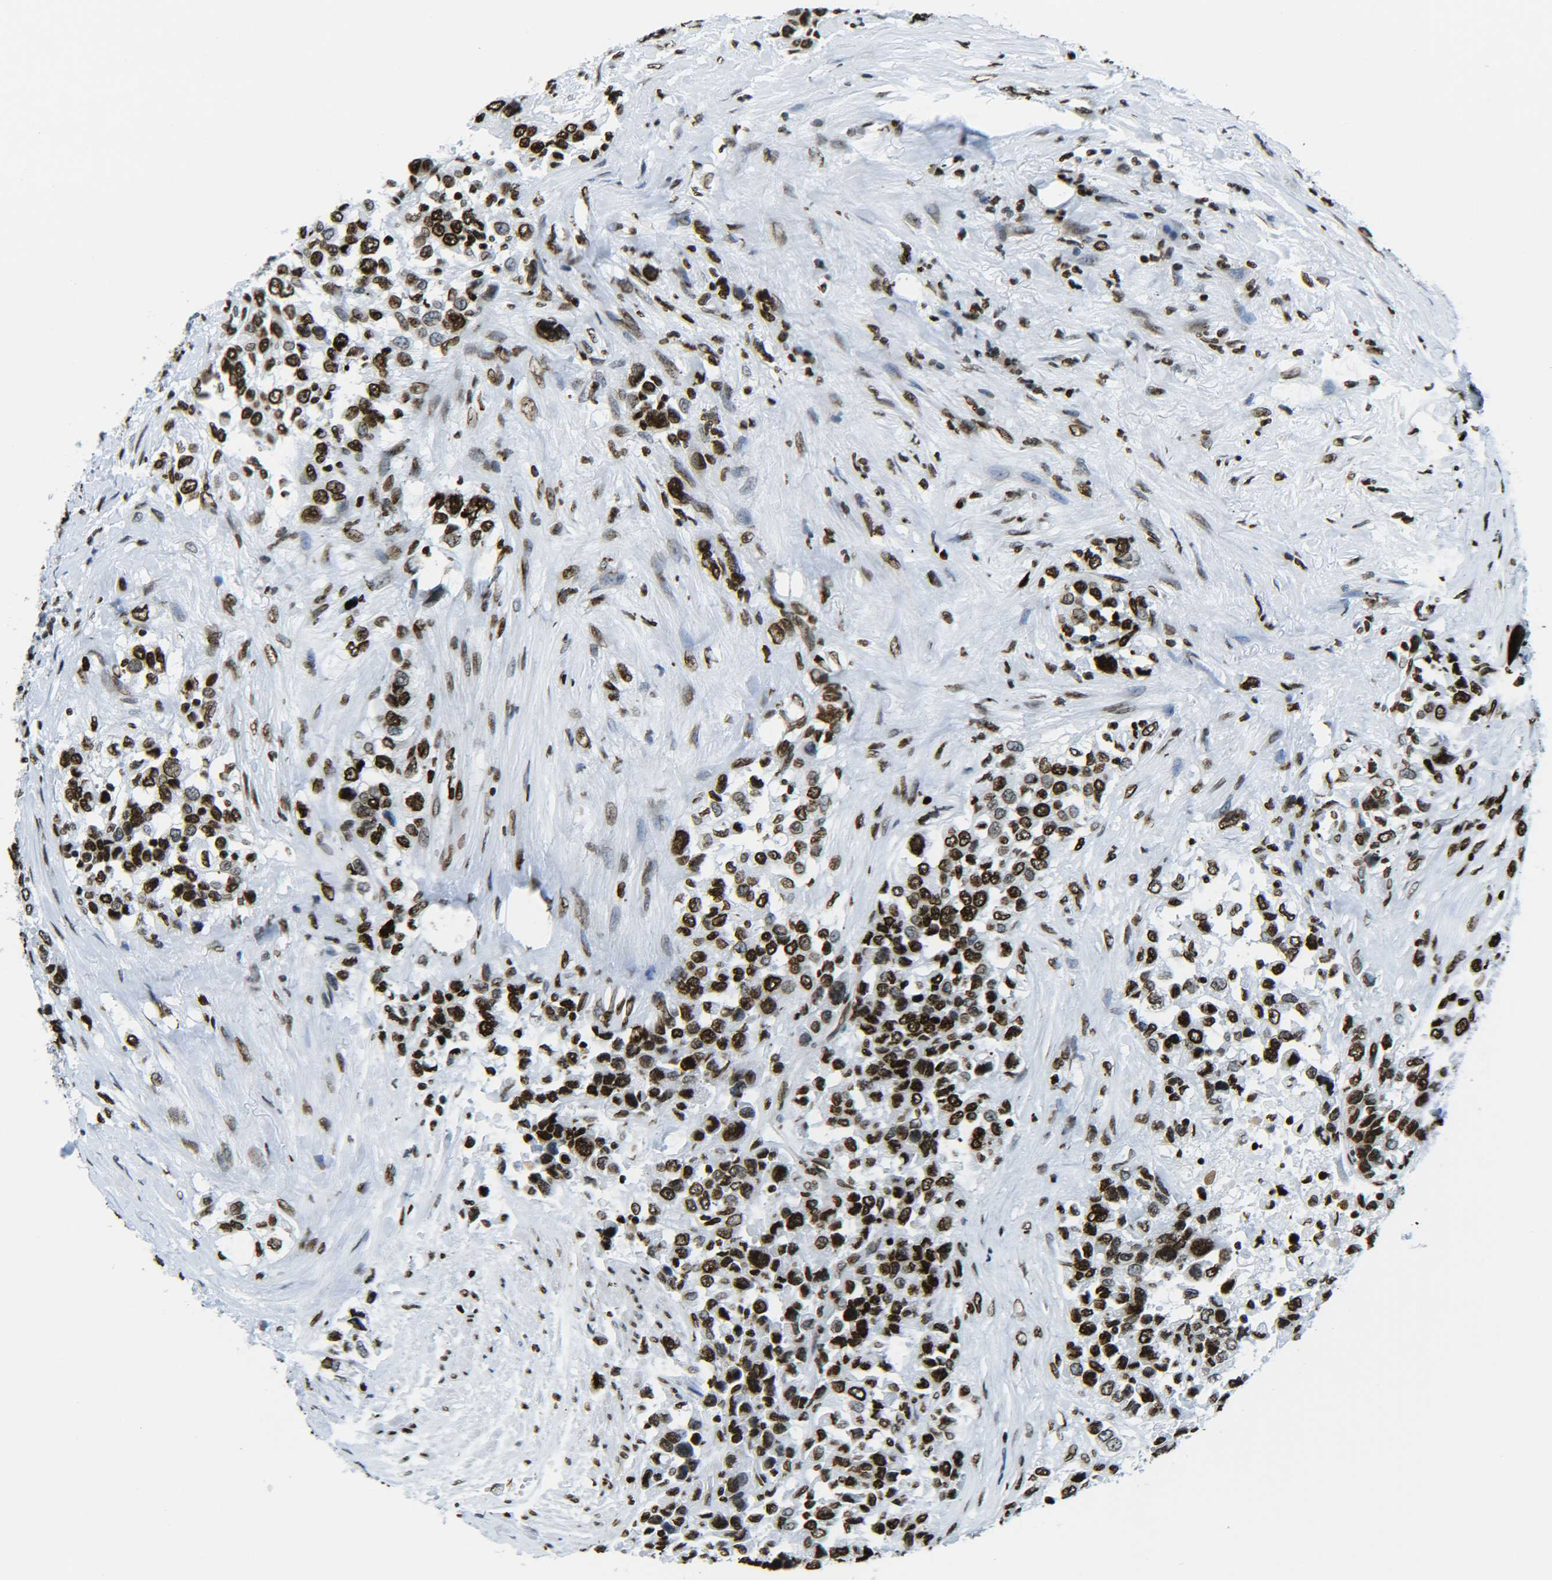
{"staining": {"intensity": "strong", "quantity": ">75%", "location": "nuclear"}, "tissue": "urothelial cancer", "cell_type": "Tumor cells", "image_type": "cancer", "snomed": [{"axis": "morphology", "description": "Urothelial carcinoma, High grade"}, {"axis": "topography", "description": "Urinary bladder"}], "caption": "There is high levels of strong nuclear staining in tumor cells of urothelial carcinoma (high-grade), as demonstrated by immunohistochemical staining (brown color).", "gene": "H2AX", "patient": {"sex": "female", "age": 80}}